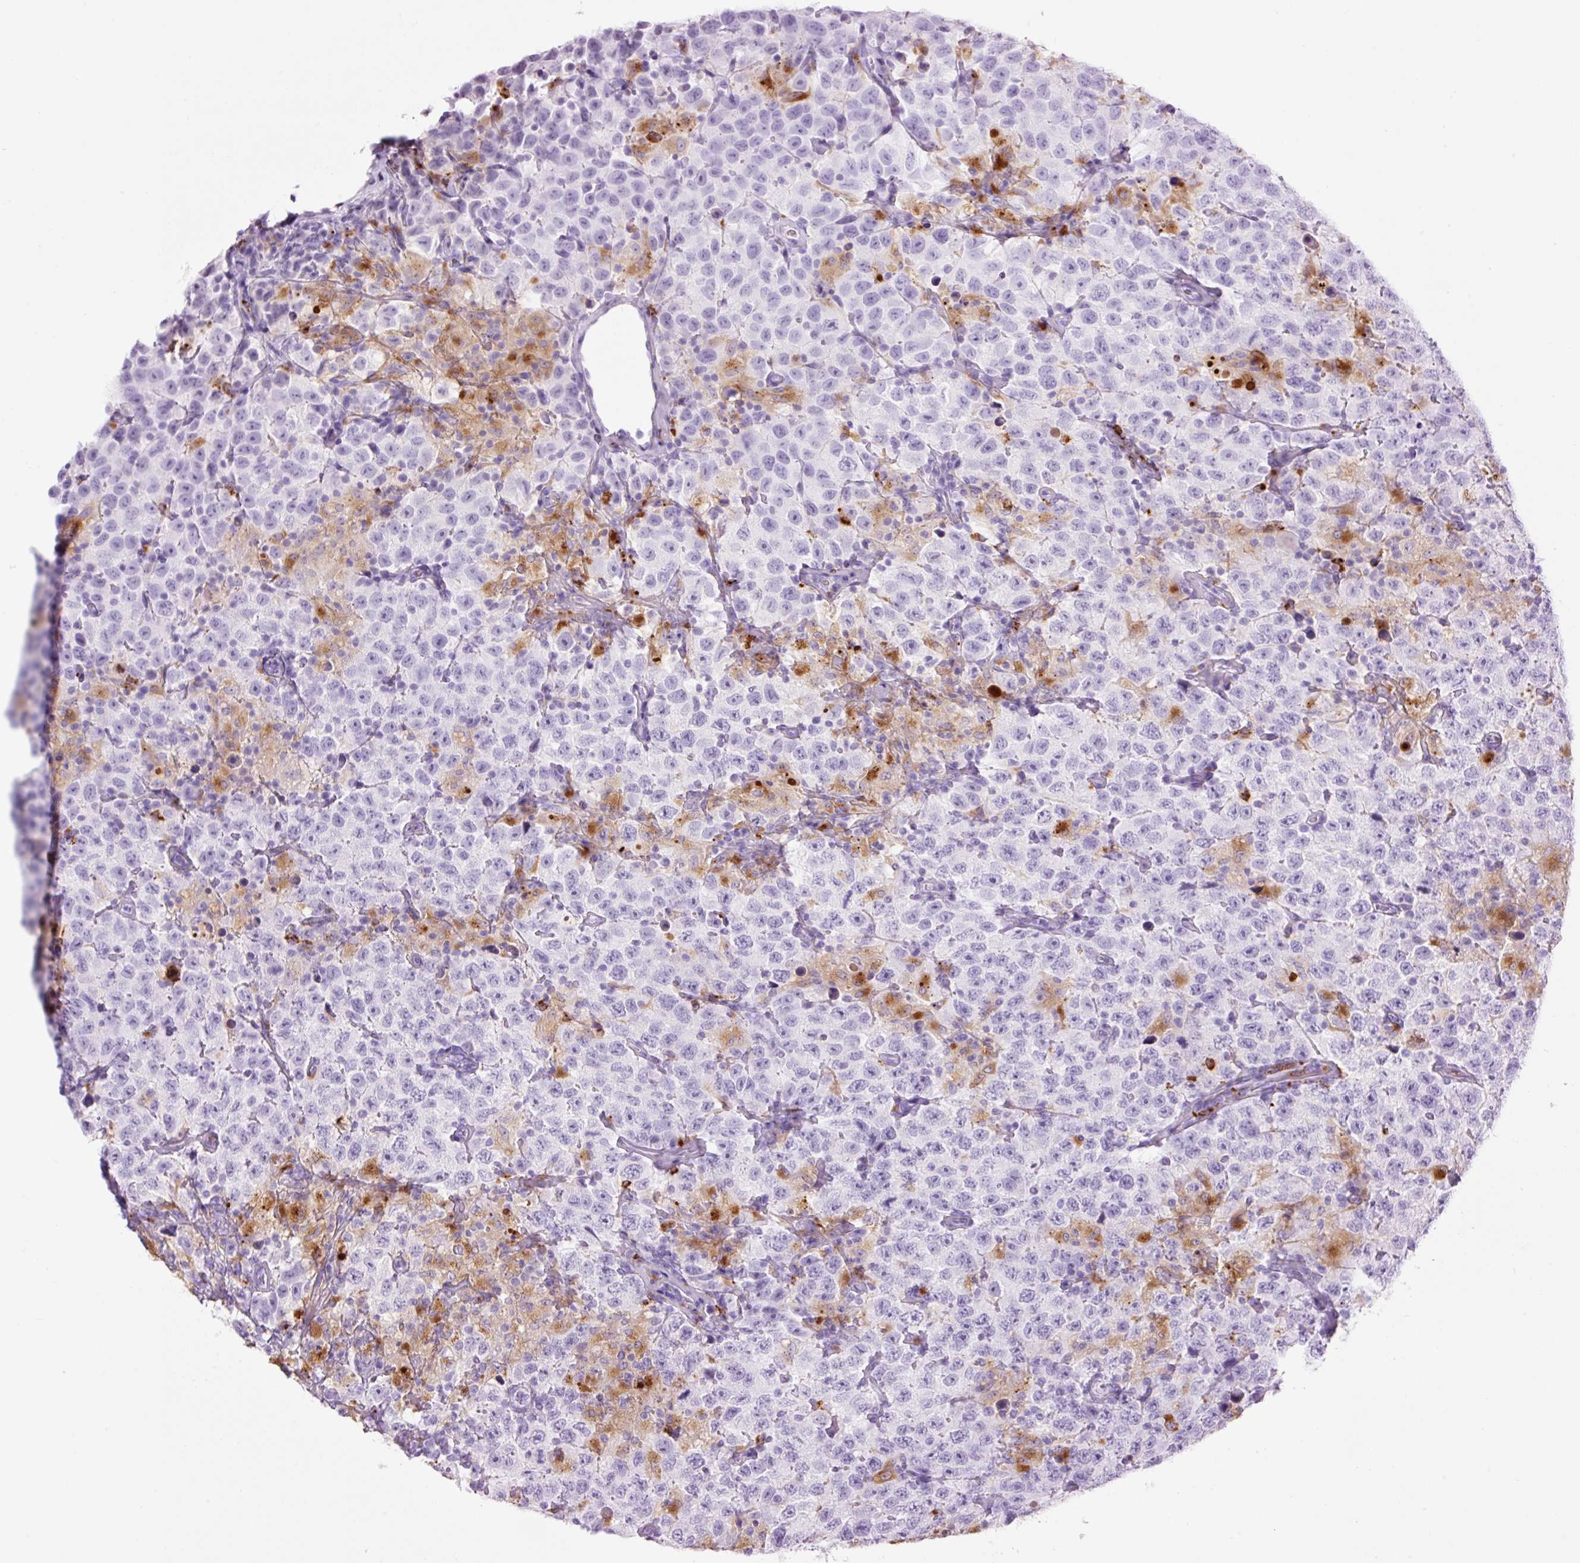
{"staining": {"intensity": "negative", "quantity": "none", "location": "none"}, "tissue": "testis cancer", "cell_type": "Tumor cells", "image_type": "cancer", "snomed": [{"axis": "morphology", "description": "Seminoma, NOS"}, {"axis": "topography", "description": "Testis"}], "caption": "High power microscopy histopathology image of an immunohistochemistry (IHC) image of testis cancer, revealing no significant positivity in tumor cells.", "gene": "LYZ", "patient": {"sex": "male", "age": 41}}